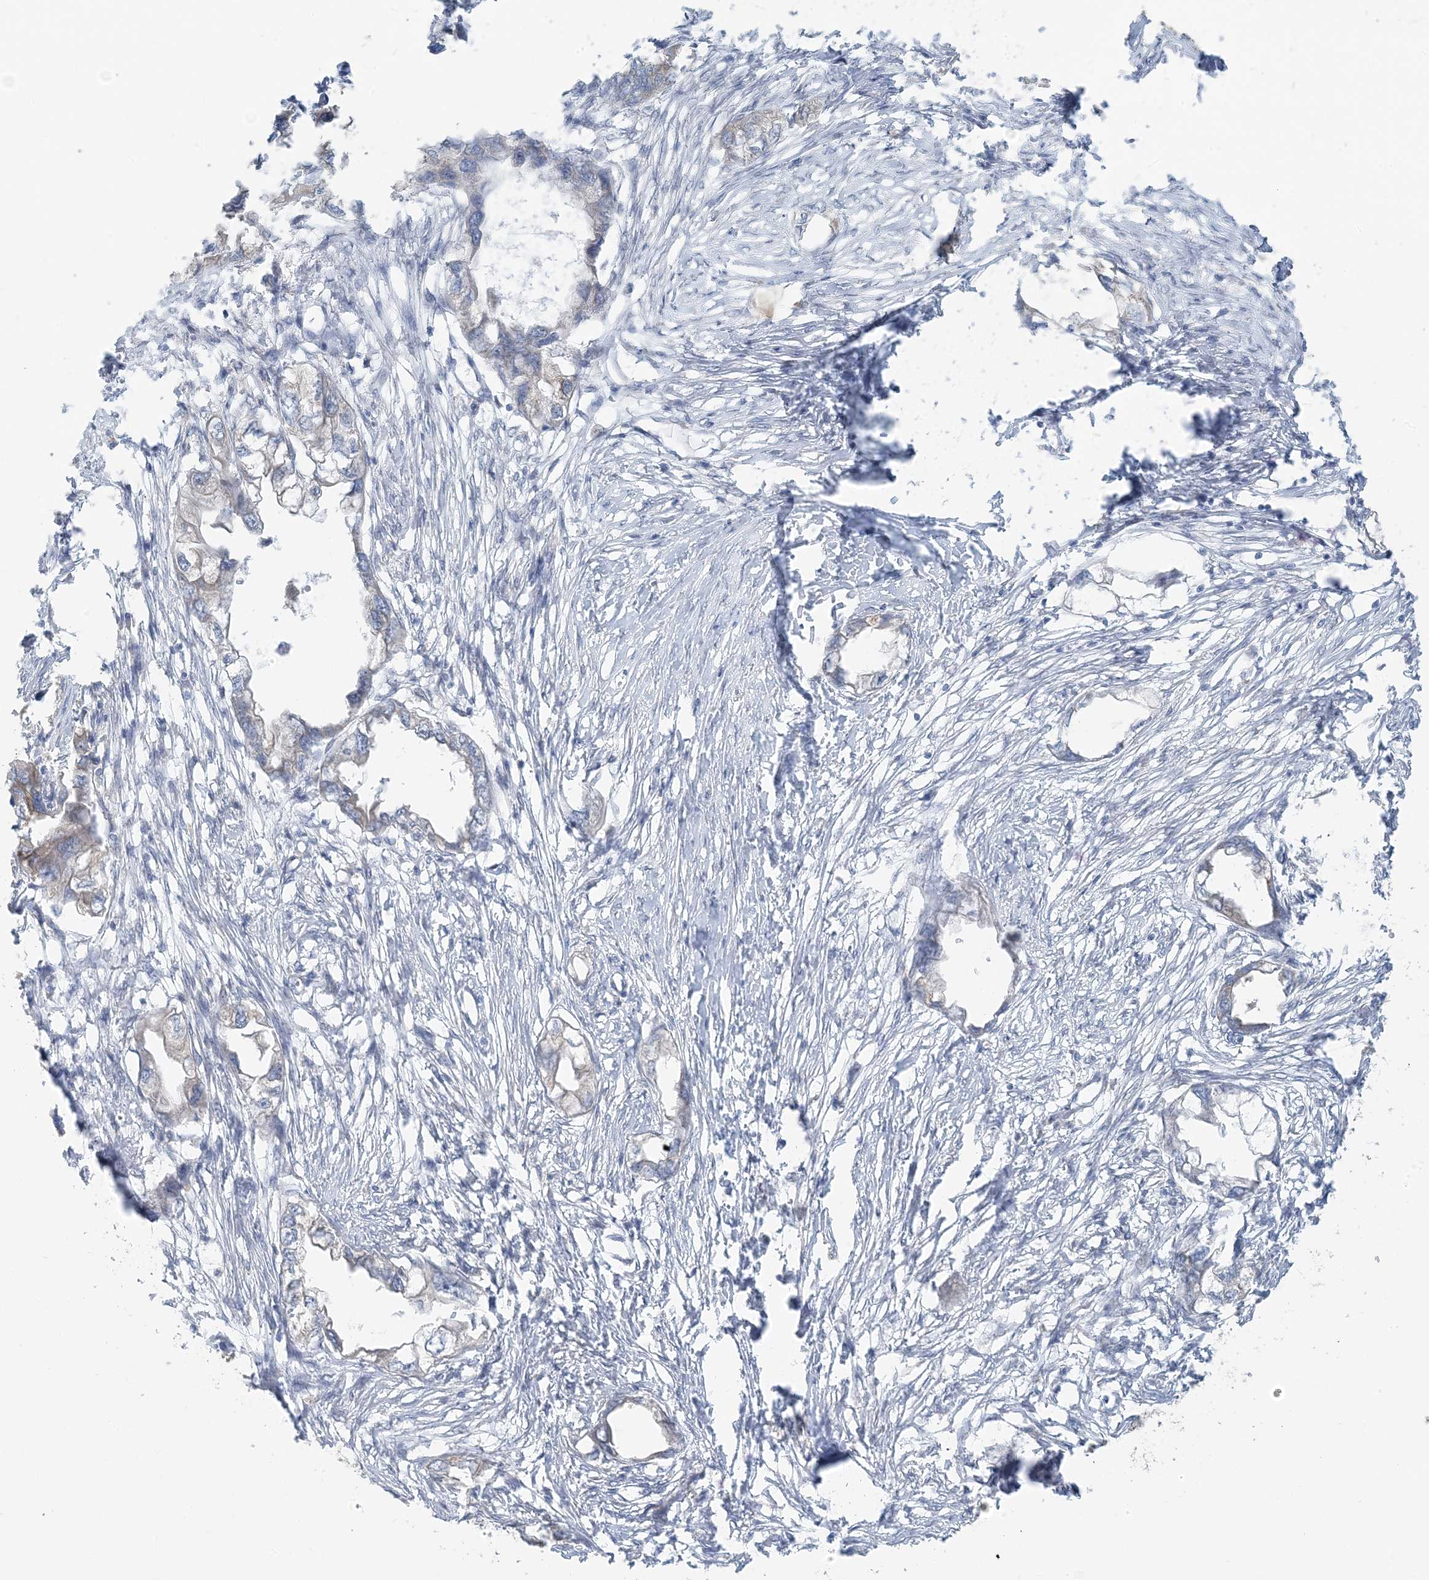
{"staining": {"intensity": "negative", "quantity": "none", "location": "none"}, "tissue": "endometrial cancer", "cell_type": "Tumor cells", "image_type": "cancer", "snomed": [{"axis": "morphology", "description": "Adenocarcinoma, NOS"}, {"axis": "morphology", "description": "Adenocarcinoma, metastatic, NOS"}, {"axis": "topography", "description": "Adipose tissue"}, {"axis": "topography", "description": "Endometrium"}], "caption": "There is no significant positivity in tumor cells of metastatic adenocarcinoma (endometrial).", "gene": "EEFSEC", "patient": {"sex": "female", "age": 67}}